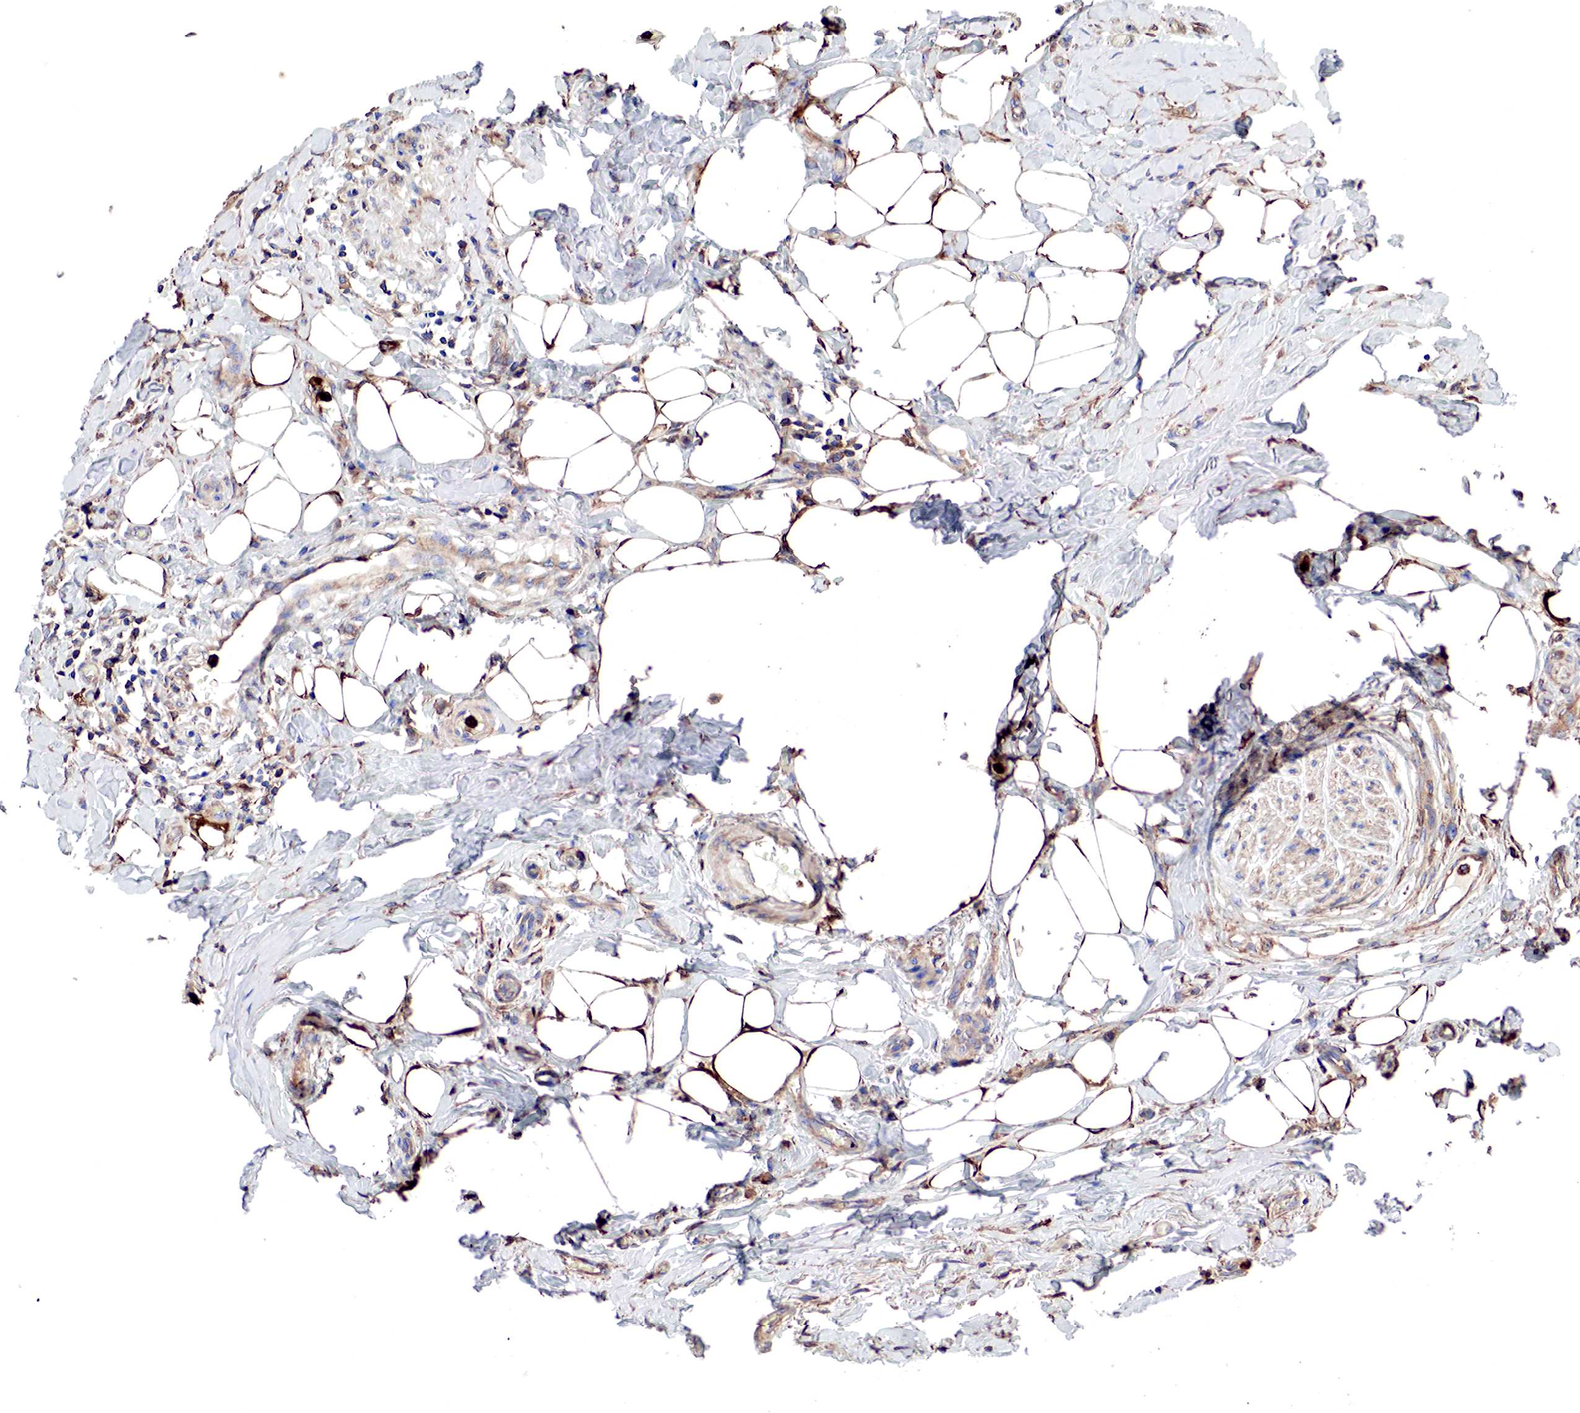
{"staining": {"intensity": "weak", "quantity": "25%-75%", "location": "cytoplasmic/membranous"}, "tissue": "stomach cancer", "cell_type": "Tumor cells", "image_type": "cancer", "snomed": [{"axis": "morphology", "description": "Adenocarcinoma, NOS"}, {"axis": "topography", "description": "Stomach, upper"}], "caption": "Tumor cells reveal weak cytoplasmic/membranous expression in about 25%-75% of cells in adenocarcinoma (stomach). The staining was performed using DAB to visualize the protein expression in brown, while the nuclei were stained in blue with hematoxylin (Magnification: 20x).", "gene": "G6PD", "patient": {"sex": "male", "age": 47}}